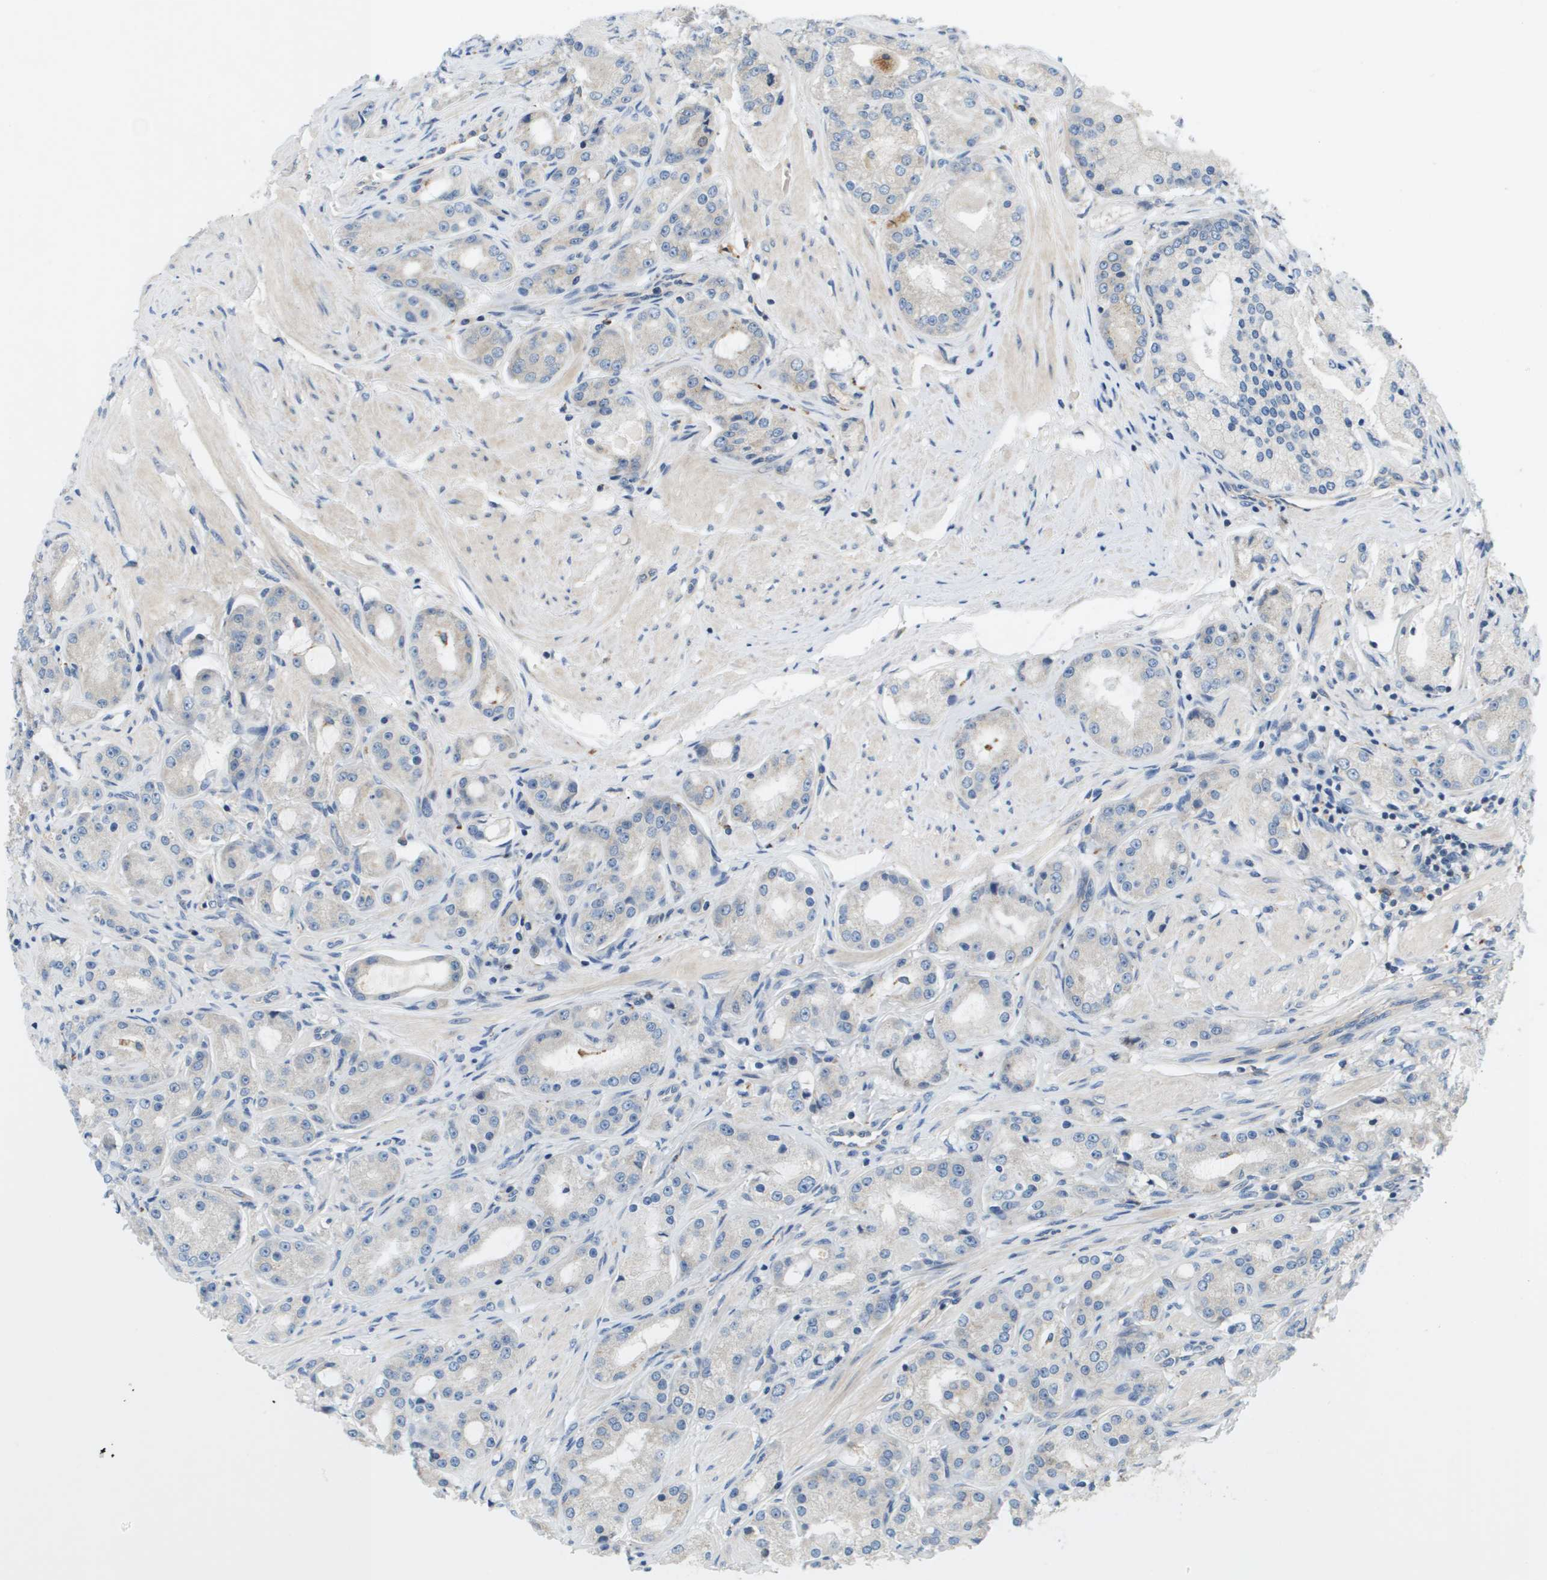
{"staining": {"intensity": "negative", "quantity": "none", "location": "none"}, "tissue": "prostate cancer", "cell_type": "Tumor cells", "image_type": "cancer", "snomed": [{"axis": "morphology", "description": "Adenocarcinoma, Low grade"}, {"axis": "topography", "description": "Prostate"}], "caption": "Protein analysis of adenocarcinoma (low-grade) (prostate) exhibits no significant staining in tumor cells.", "gene": "SLC25A20", "patient": {"sex": "male", "age": 63}}